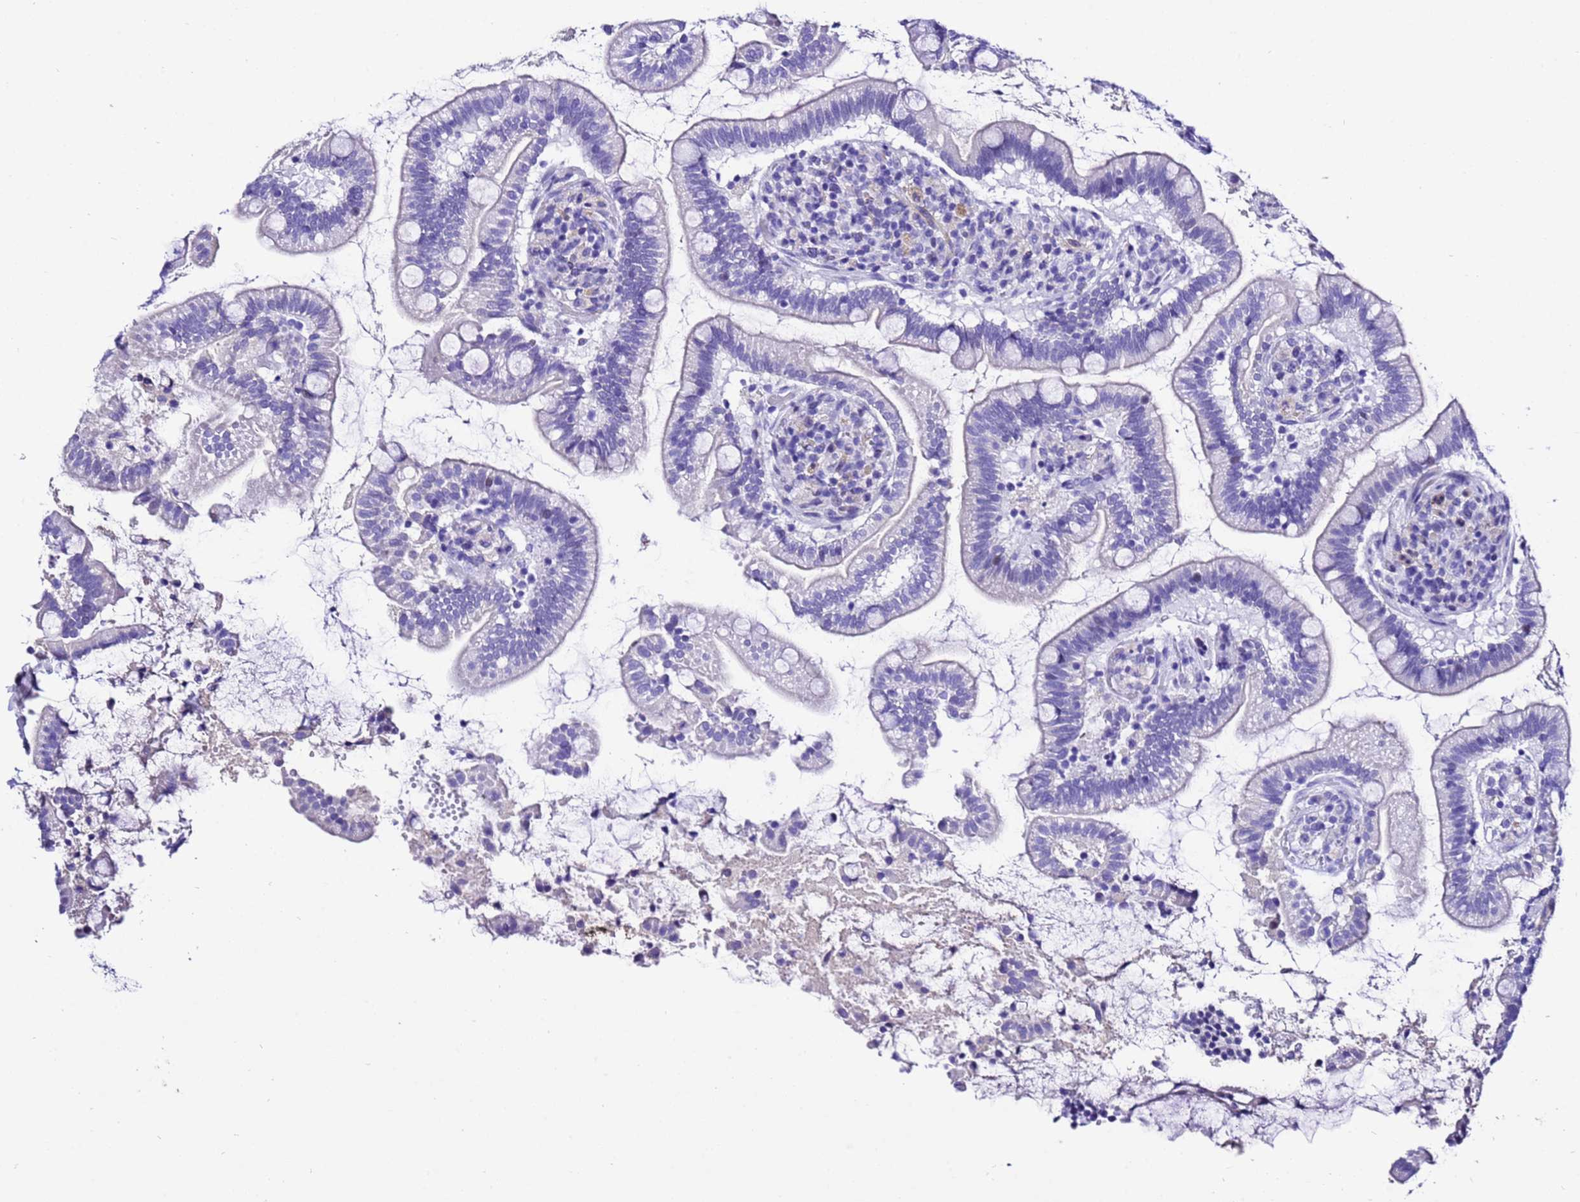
{"staining": {"intensity": "negative", "quantity": "none", "location": "none"}, "tissue": "small intestine", "cell_type": "Glandular cells", "image_type": "normal", "snomed": [{"axis": "morphology", "description": "Normal tissue, NOS"}, {"axis": "topography", "description": "Small intestine"}], "caption": "There is no significant expression in glandular cells of small intestine. (Brightfield microscopy of DAB (3,3'-diaminobenzidine) immunohistochemistry at high magnification).", "gene": "ZNF417", "patient": {"sex": "female", "age": 64}}